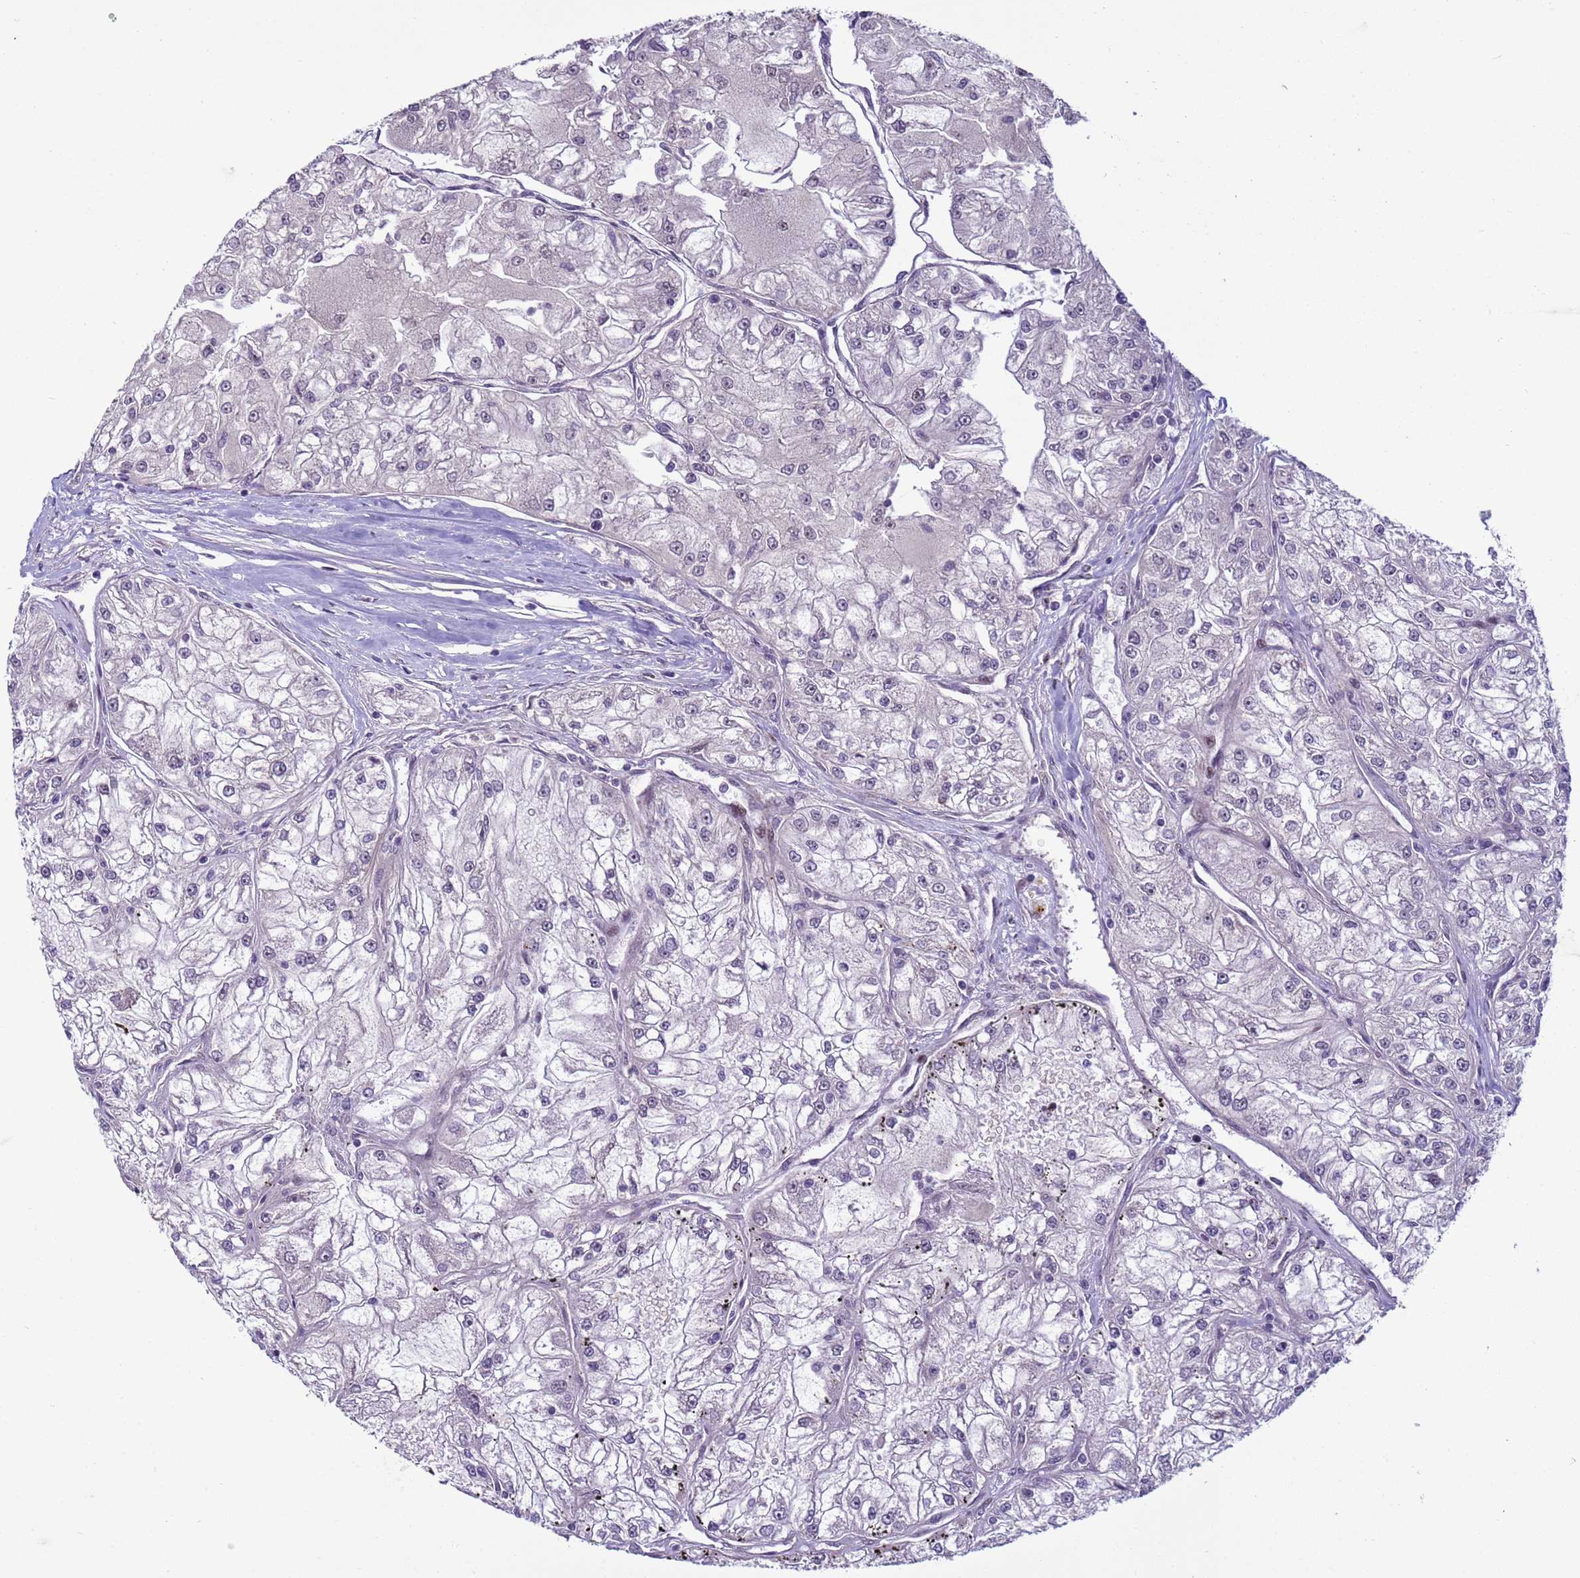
{"staining": {"intensity": "negative", "quantity": "none", "location": "none"}, "tissue": "renal cancer", "cell_type": "Tumor cells", "image_type": "cancer", "snomed": [{"axis": "morphology", "description": "Adenocarcinoma, NOS"}, {"axis": "topography", "description": "Kidney"}], "caption": "Photomicrograph shows no protein positivity in tumor cells of renal cancer tissue. (DAB IHC, high magnification).", "gene": "SHC3", "patient": {"sex": "female", "age": 72}}